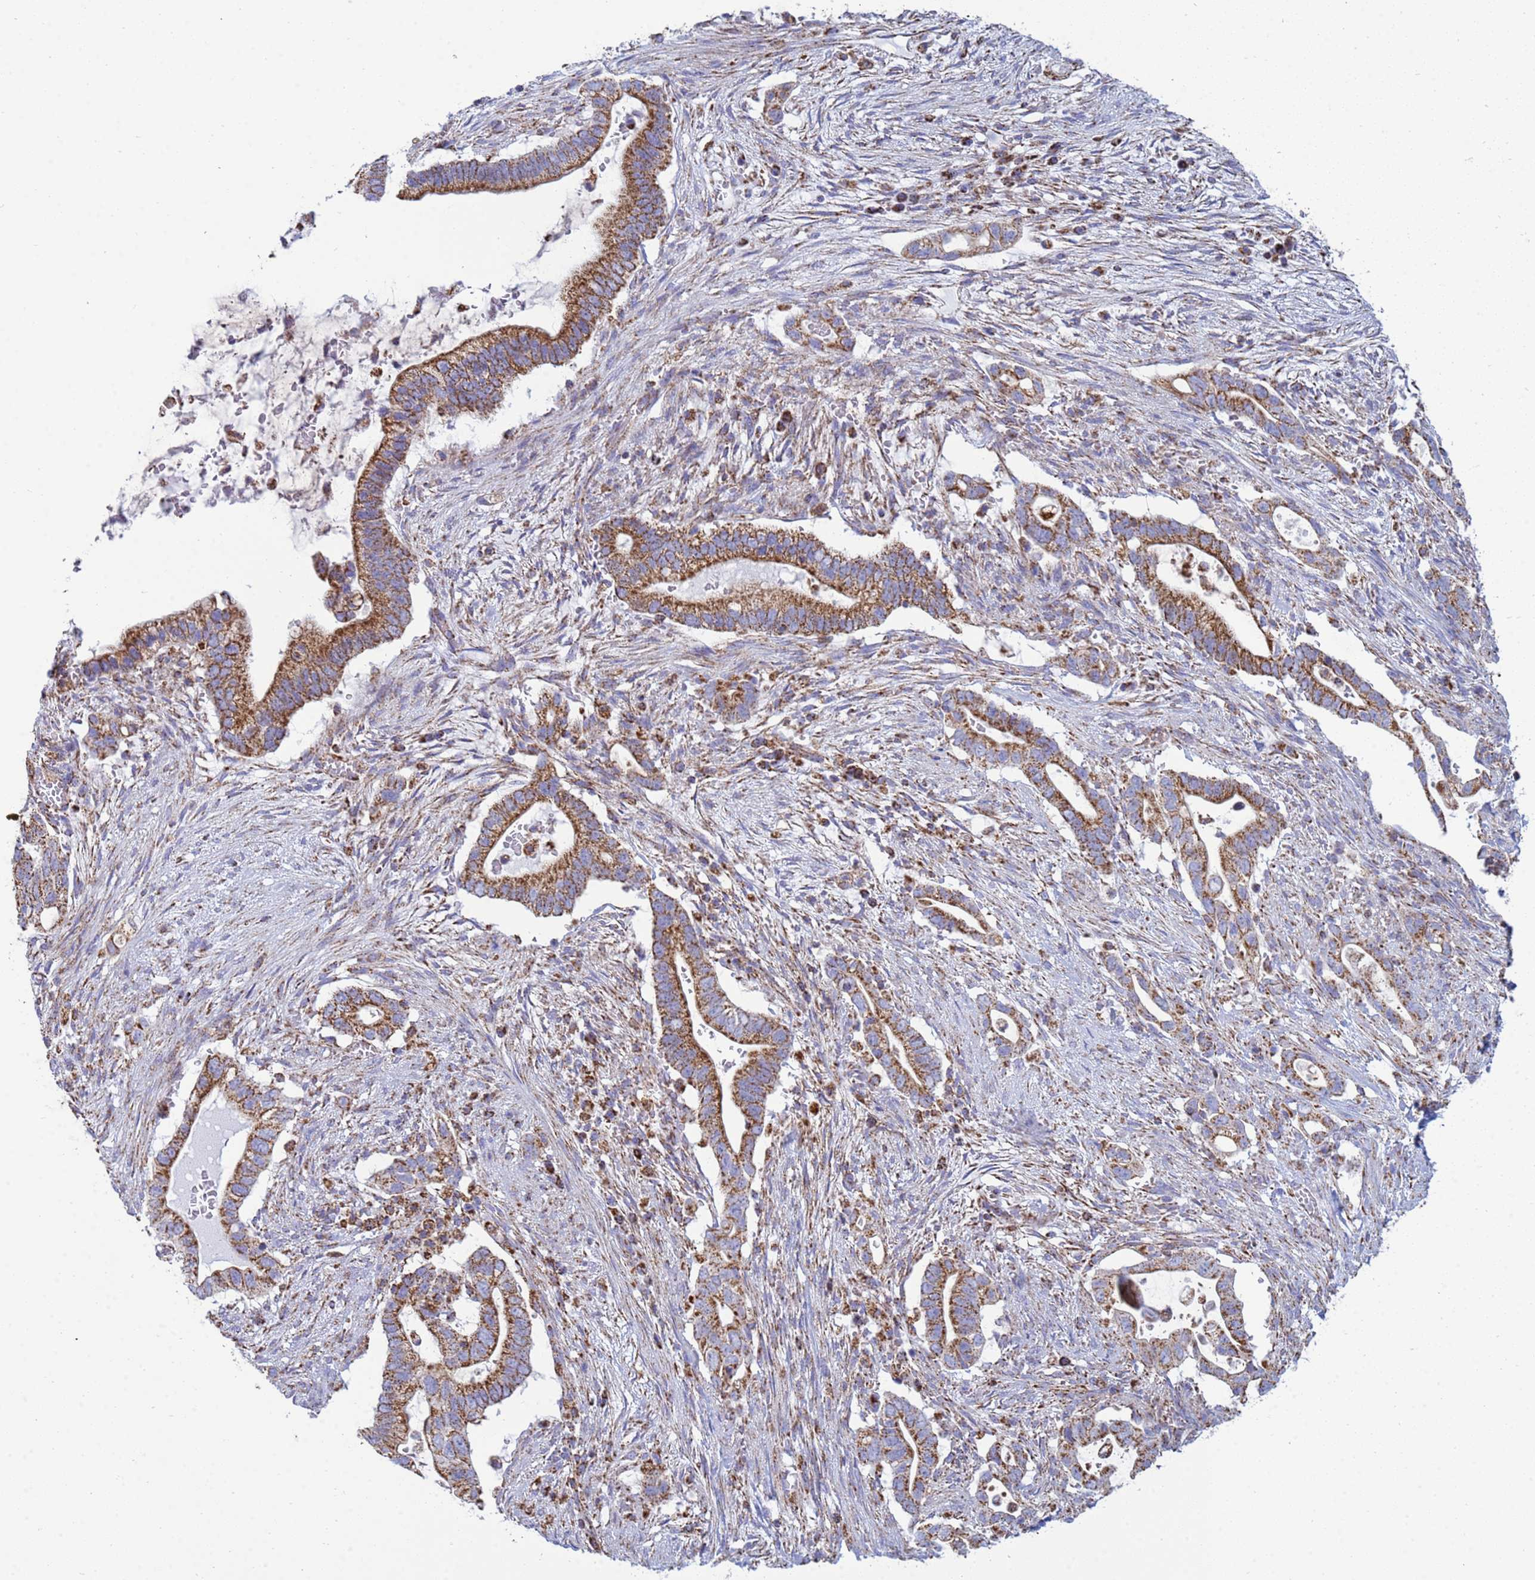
{"staining": {"intensity": "strong", "quantity": ">75%", "location": "cytoplasmic/membranous"}, "tissue": "pancreatic cancer", "cell_type": "Tumor cells", "image_type": "cancer", "snomed": [{"axis": "morphology", "description": "Adenocarcinoma, NOS"}, {"axis": "topography", "description": "Pancreas"}], "caption": "Immunohistochemical staining of adenocarcinoma (pancreatic) exhibits strong cytoplasmic/membranous protein positivity in approximately >75% of tumor cells.", "gene": "COQ4", "patient": {"sex": "female", "age": 72}}